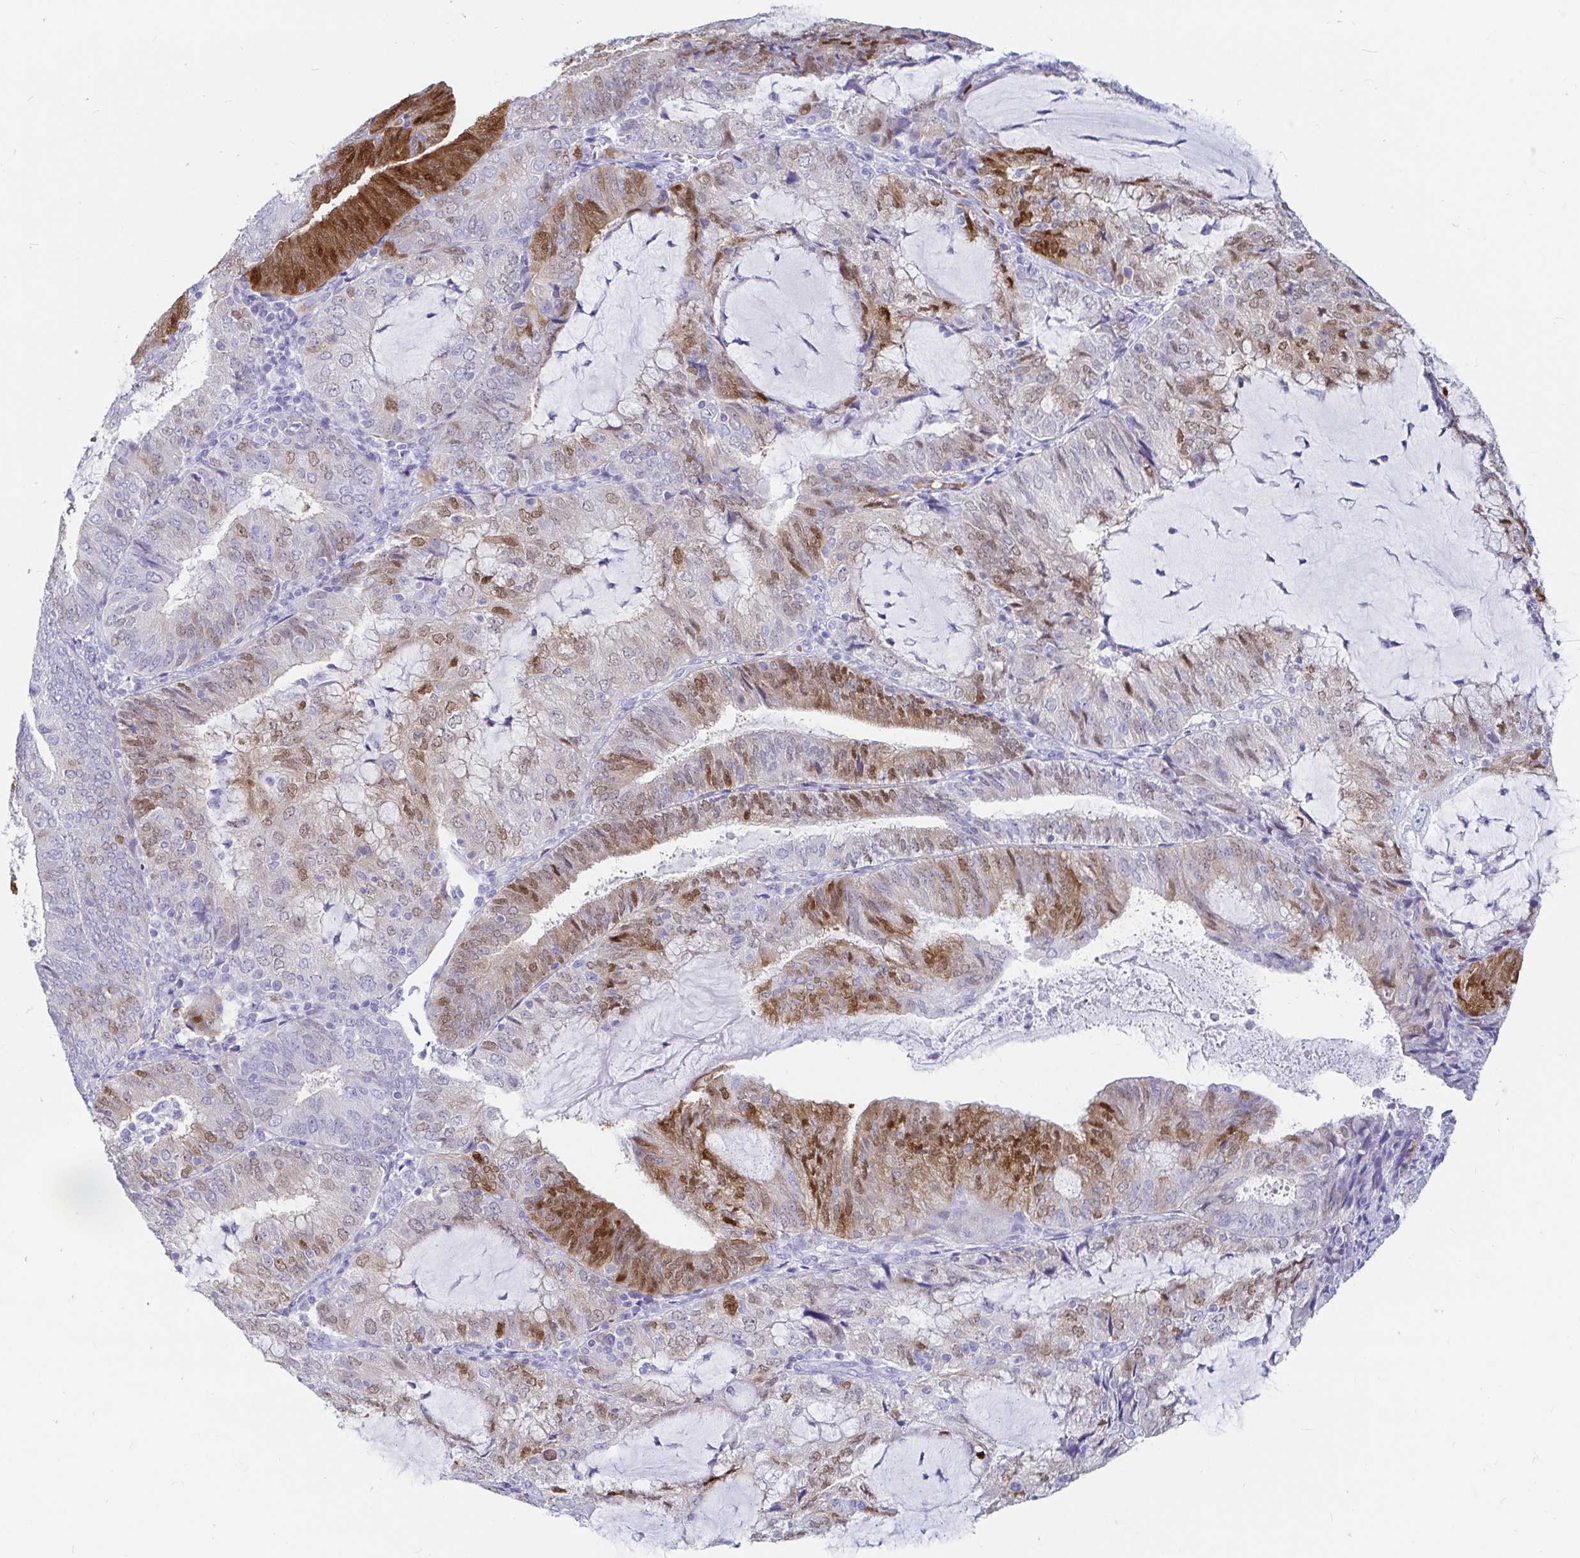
{"staining": {"intensity": "moderate", "quantity": "25%-75%", "location": "cytoplasmic/membranous,nuclear"}, "tissue": "endometrial cancer", "cell_type": "Tumor cells", "image_type": "cancer", "snomed": [{"axis": "morphology", "description": "Adenocarcinoma, NOS"}, {"axis": "topography", "description": "Endometrium"}], "caption": "Protein staining of endometrial adenocarcinoma tissue displays moderate cytoplasmic/membranous and nuclear positivity in about 25%-75% of tumor cells.", "gene": "PPP1R1B", "patient": {"sex": "female", "age": 81}}